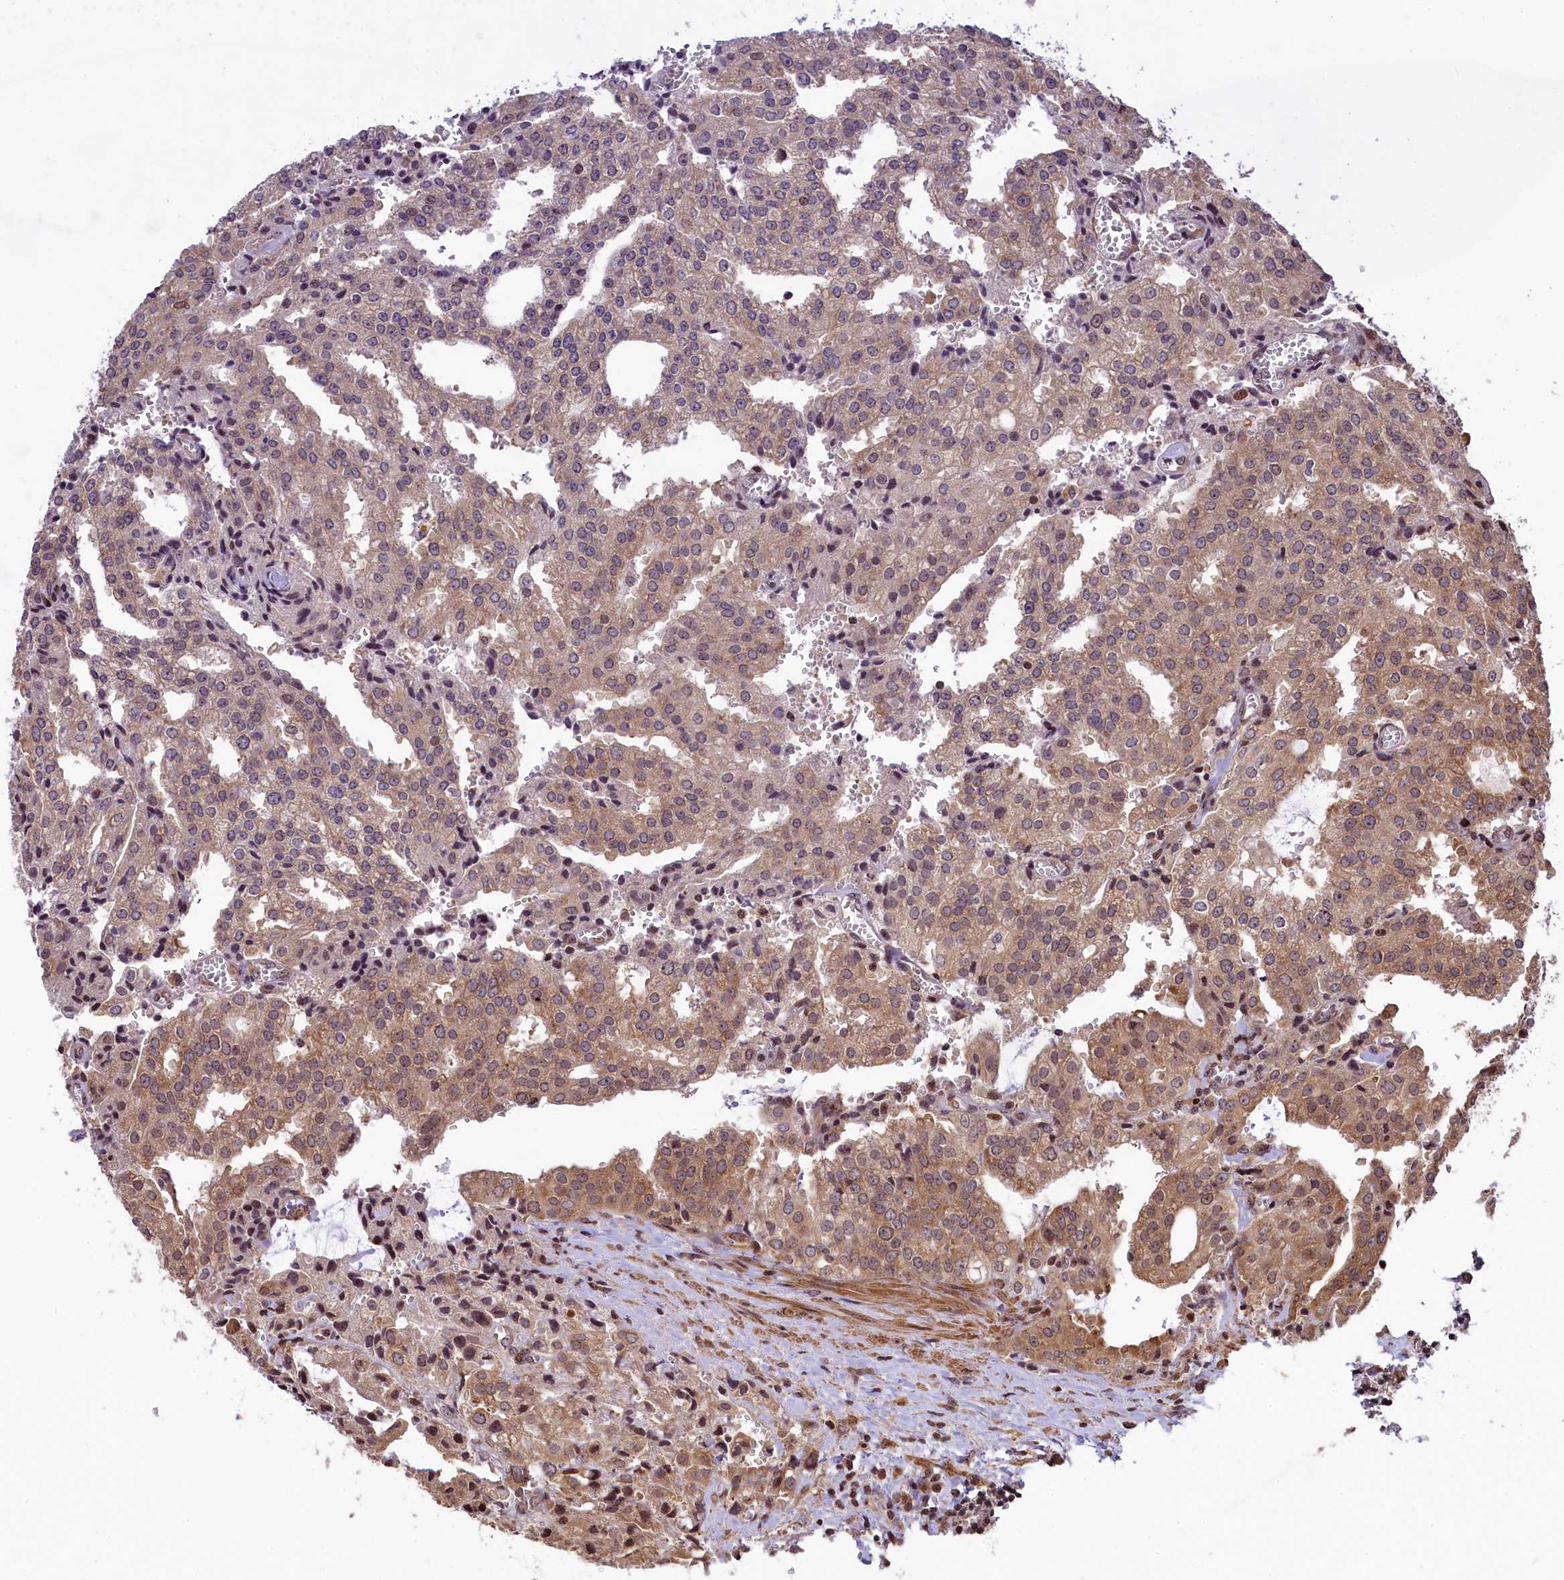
{"staining": {"intensity": "moderate", "quantity": ">75%", "location": "cytoplasmic/membranous"}, "tissue": "prostate cancer", "cell_type": "Tumor cells", "image_type": "cancer", "snomed": [{"axis": "morphology", "description": "Adenocarcinoma, High grade"}, {"axis": "topography", "description": "Prostate"}], "caption": "Immunohistochemical staining of prostate cancer exhibits moderate cytoplasmic/membranous protein positivity in approximately >75% of tumor cells.", "gene": "RBBP8", "patient": {"sex": "male", "age": 68}}